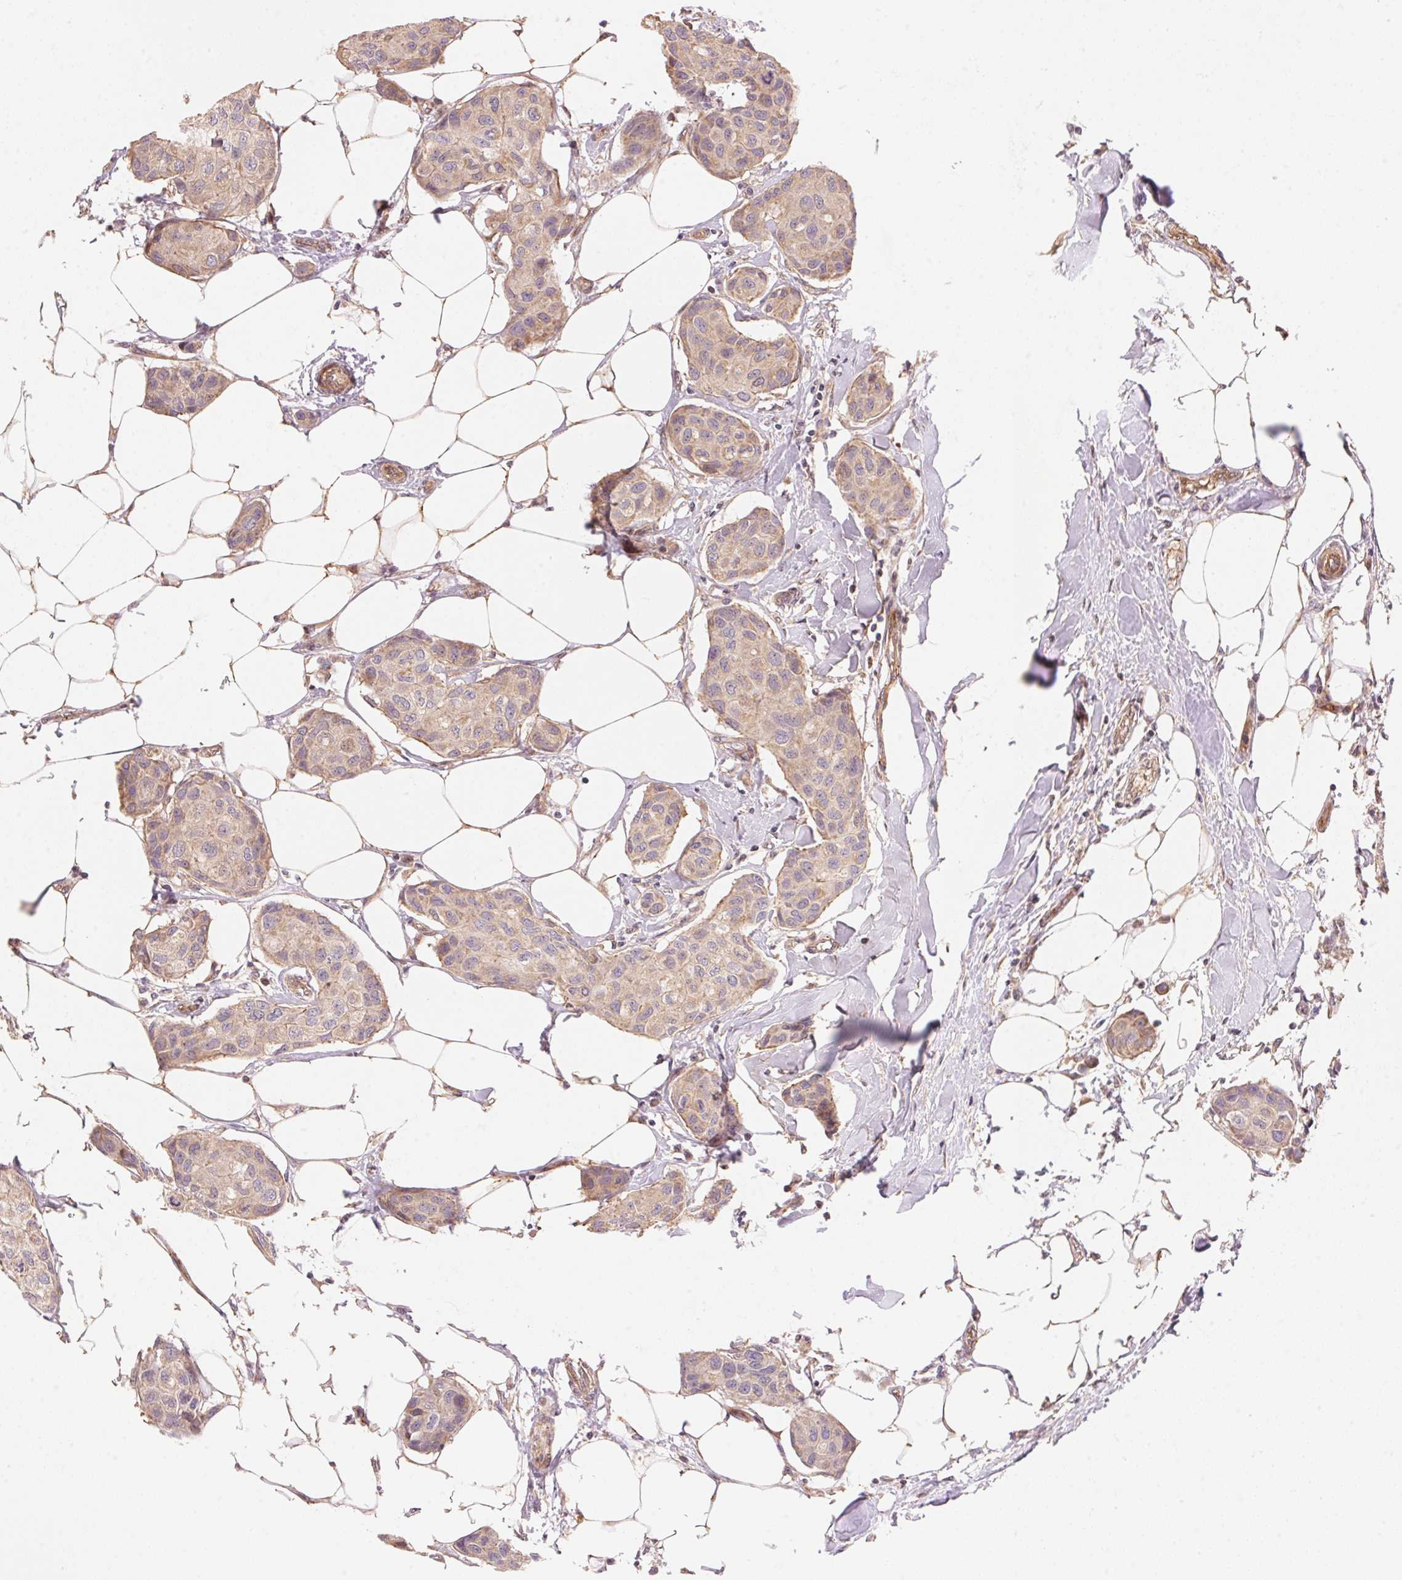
{"staining": {"intensity": "weak", "quantity": "<25%", "location": "cytoplasmic/membranous"}, "tissue": "breast cancer", "cell_type": "Tumor cells", "image_type": "cancer", "snomed": [{"axis": "morphology", "description": "Duct carcinoma"}, {"axis": "topography", "description": "Breast"}], "caption": "Protein analysis of breast infiltrating ductal carcinoma displays no significant staining in tumor cells. The staining is performed using DAB brown chromogen with nuclei counter-stained in using hematoxylin.", "gene": "TNIP2", "patient": {"sex": "female", "age": 80}}